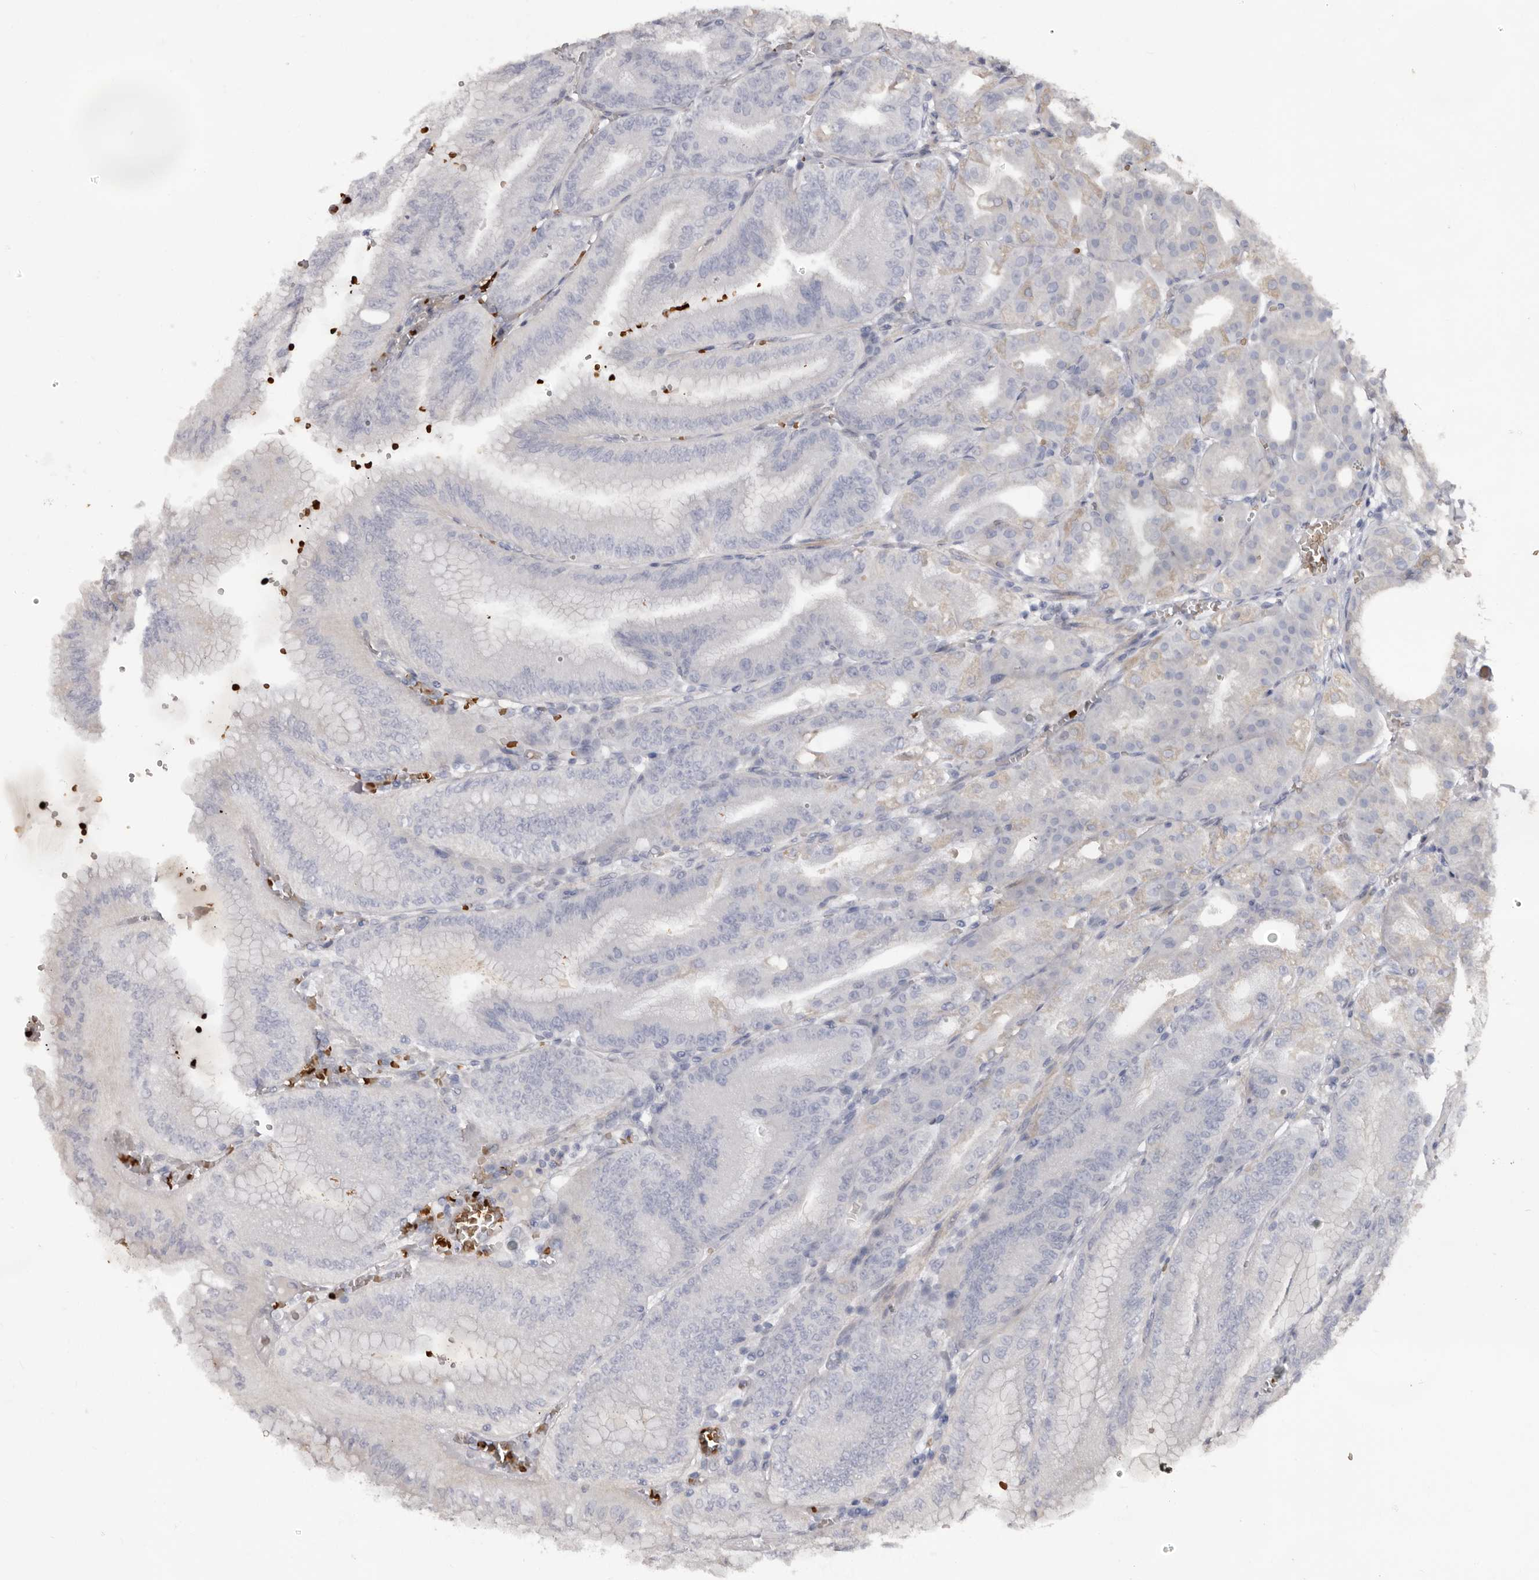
{"staining": {"intensity": "negative", "quantity": "none", "location": "none"}, "tissue": "stomach", "cell_type": "Glandular cells", "image_type": "normal", "snomed": [{"axis": "morphology", "description": "Normal tissue, NOS"}, {"axis": "topography", "description": "Stomach, lower"}], "caption": "An immunohistochemistry micrograph of unremarkable stomach is shown. There is no staining in glandular cells of stomach. The staining was performed using DAB to visualize the protein expression in brown, while the nuclei were stained in blue with hematoxylin (Magnification: 20x).", "gene": "TNR", "patient": {"sex": "male", "age": 71}}